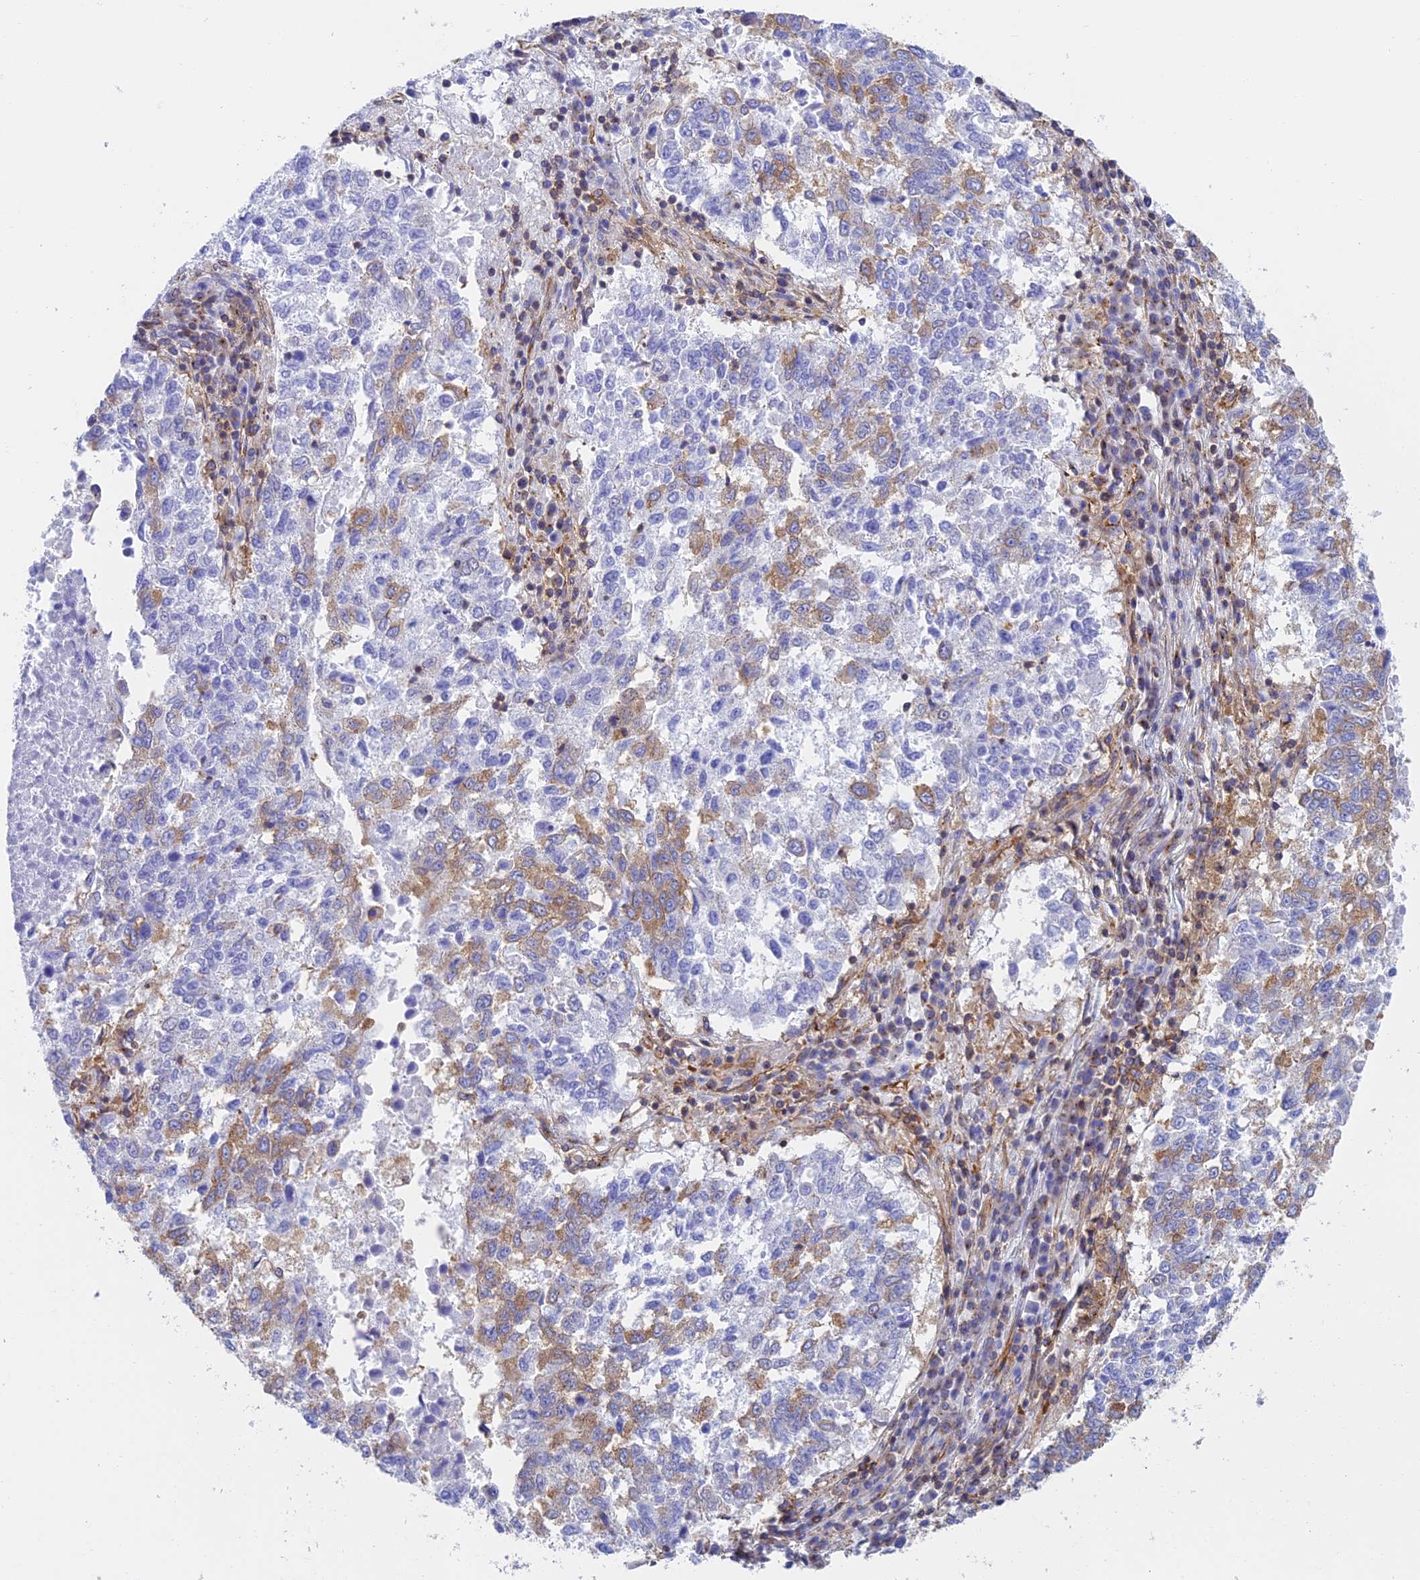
{"staining": {"intensity": "moderate", "quantity": "<25%", "location": "cytoplasmic/membranous"}, "tissue": "lung cancer", "cell_type": "Tumor cells", "image_type": "cancer", "snomed": [{"axis": "morphology", "description": "Squamous cell carcinoma, NOS"}, {"axis": "topography", "description": "Lung"}], "caption": "Protein expression analysis of human lung cancer reveals moderate cytoplasmic/membranous expression in approximately <25% of tumor cells.", "gene": "DCTN2", "patient": {"sex": "male", "age": 73}}